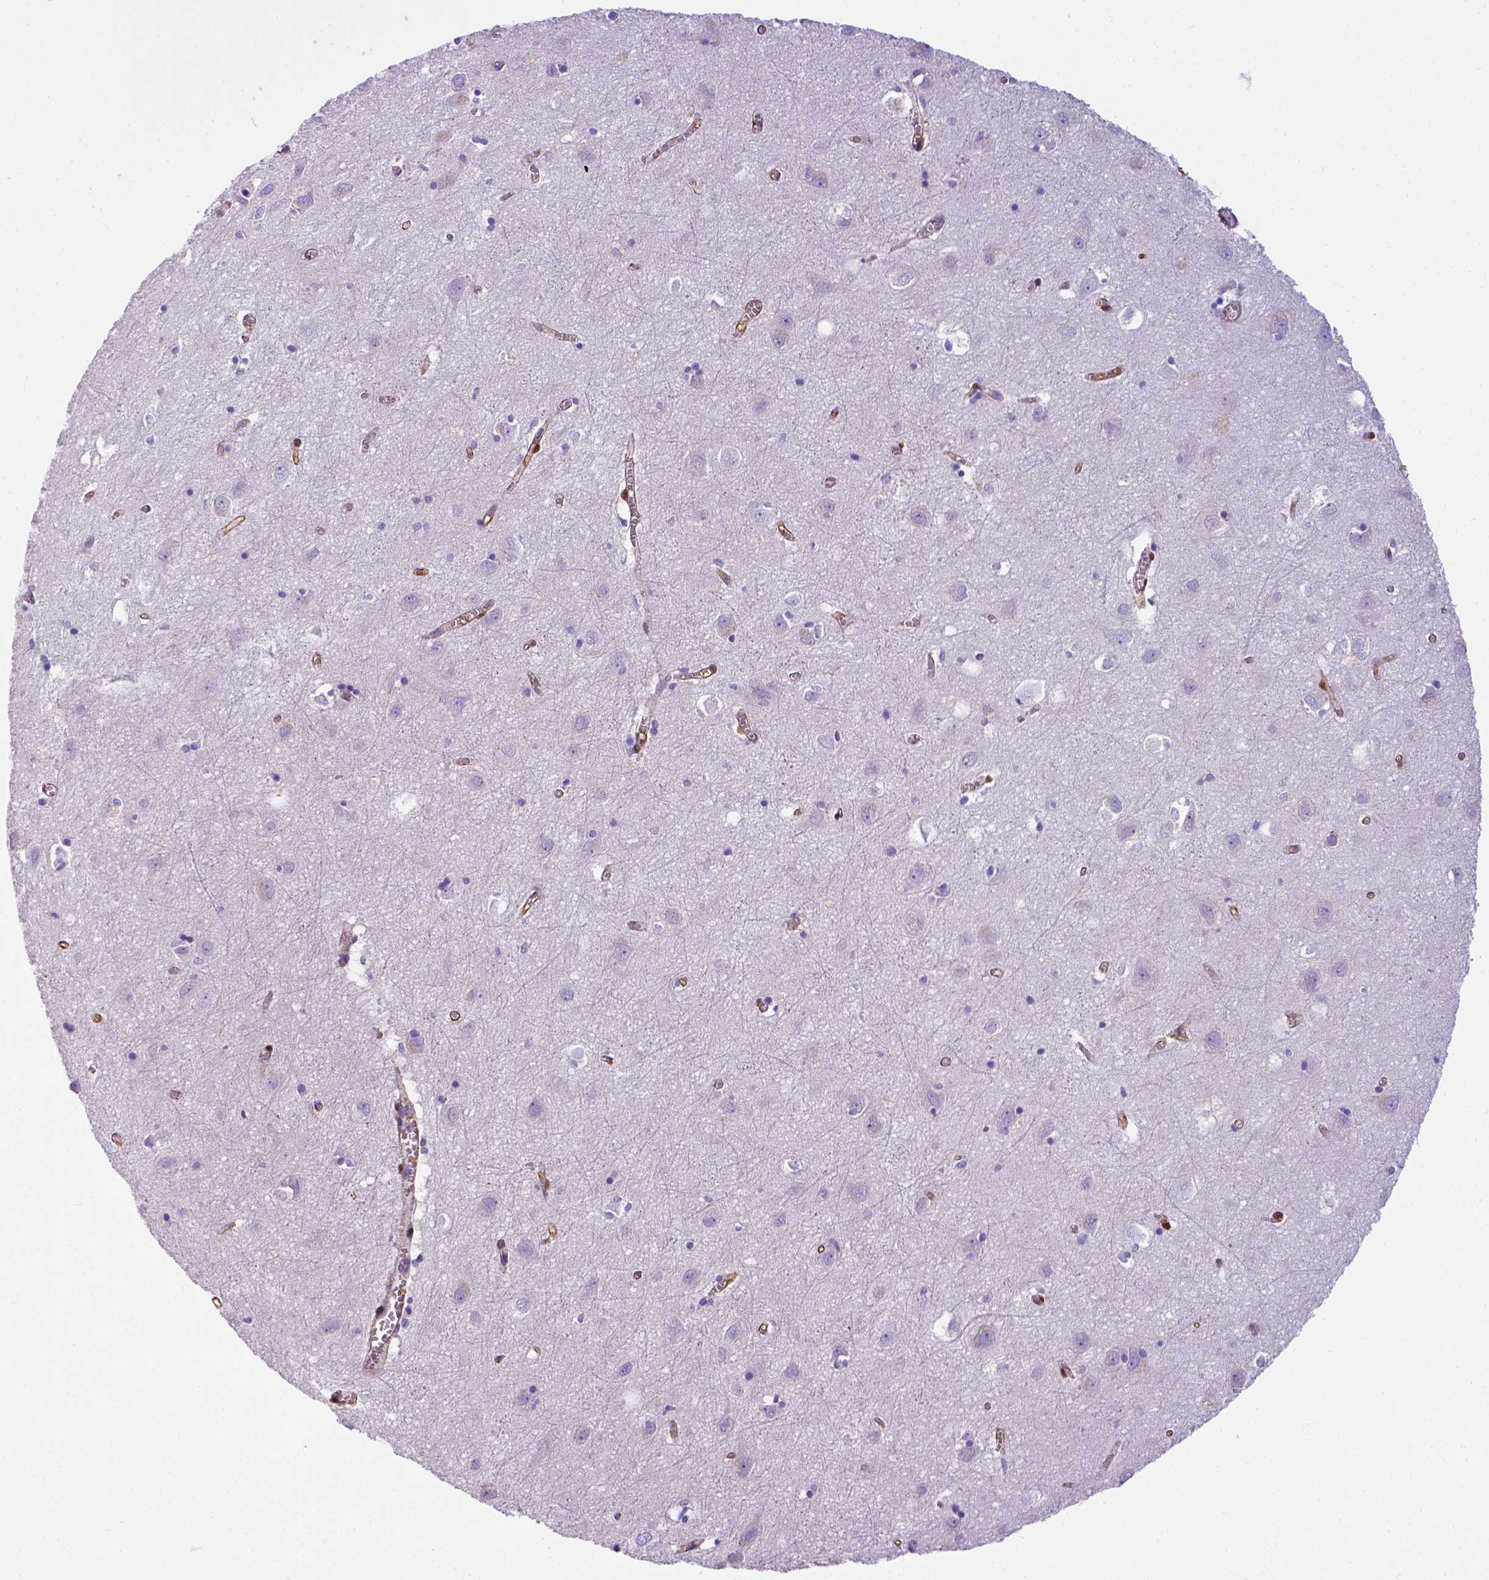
{"staining": {"intensity": "moderate", "quantity": "25%-75%", "location": "cytoplasmic/membranous"}, "tissue": "cerebral cortex", "cell_type": "Endothelial cells", "image_type": "normal", "snomed": [{"axis": "morphology", "description": "Normal tissue, NOS"}, {"axis": "topography", "description": "Cerebral cortex"}], "caption": "Human cerebral cortex stained for a protein (brown) displays moderate cytoplasmic/membranous positive positivity in approximately 25%-75% of endothelial cells.", "gene": "BTN1A1", "patient": {"sex": "male", "age": 70}}